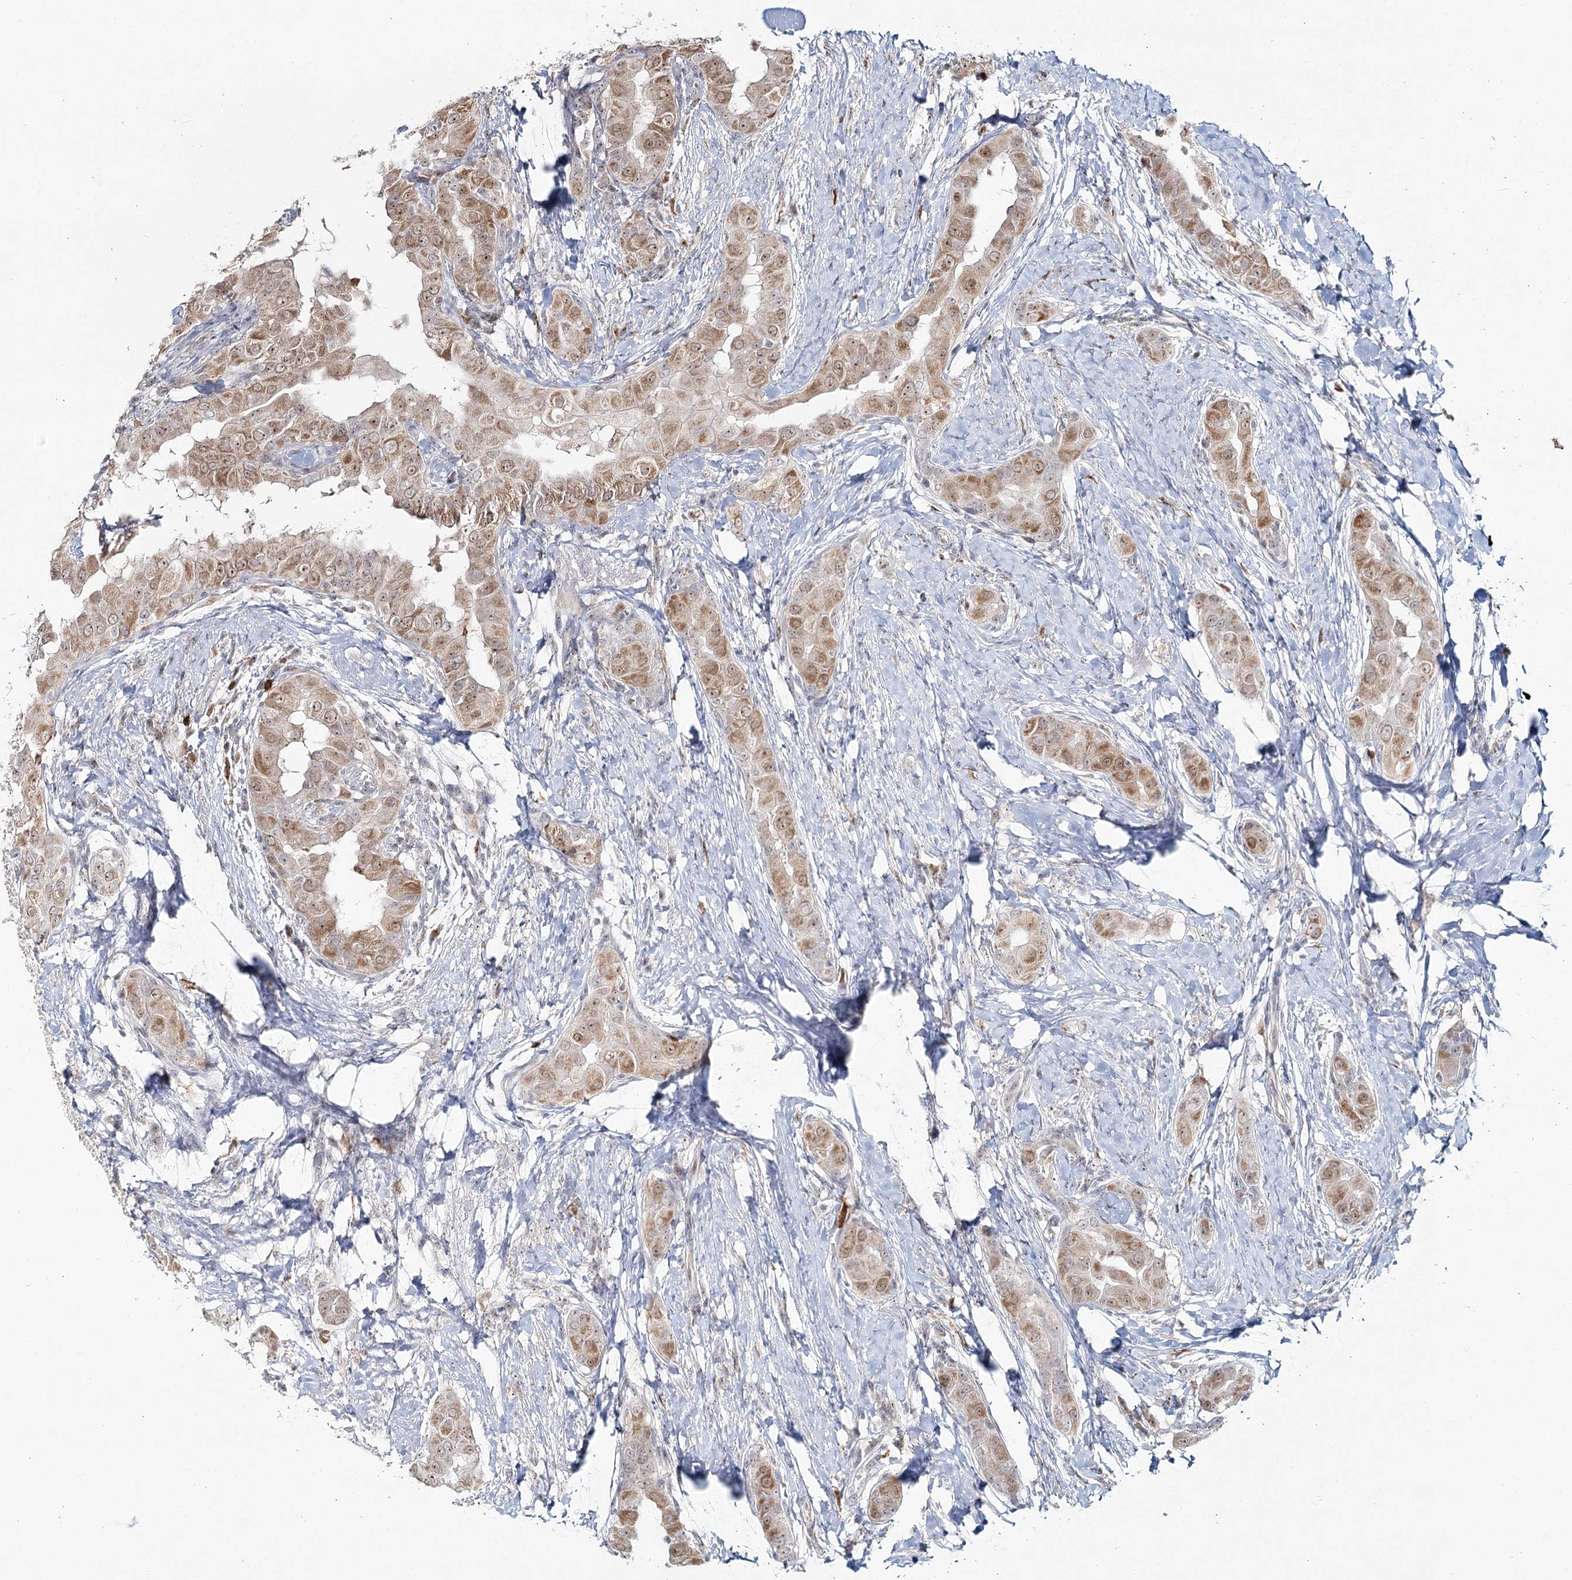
{"staining": {"intensity": "moderate", "quantity": ">75%", "location": "cytoplasmic/membranous,nuclear"}, "tissue": "thyroid cancer", "cell_type": "Tumor cells", "image_type": "cancer", "snomed": [{"axis": "morphology", "description": "Papillary adenocarcinoma, NOS"}, {"axis": "topography", "description": "Thyroid gland"}], "caption": "Thyroid cancer (papillary adenocarcinoma) tissue reveals moderate cytoplasmic/membranous and nuclear expression in approximately >75% of tumor cells", "gene": "ATAD1", "patient": {"sex": "male", "age": 33}}